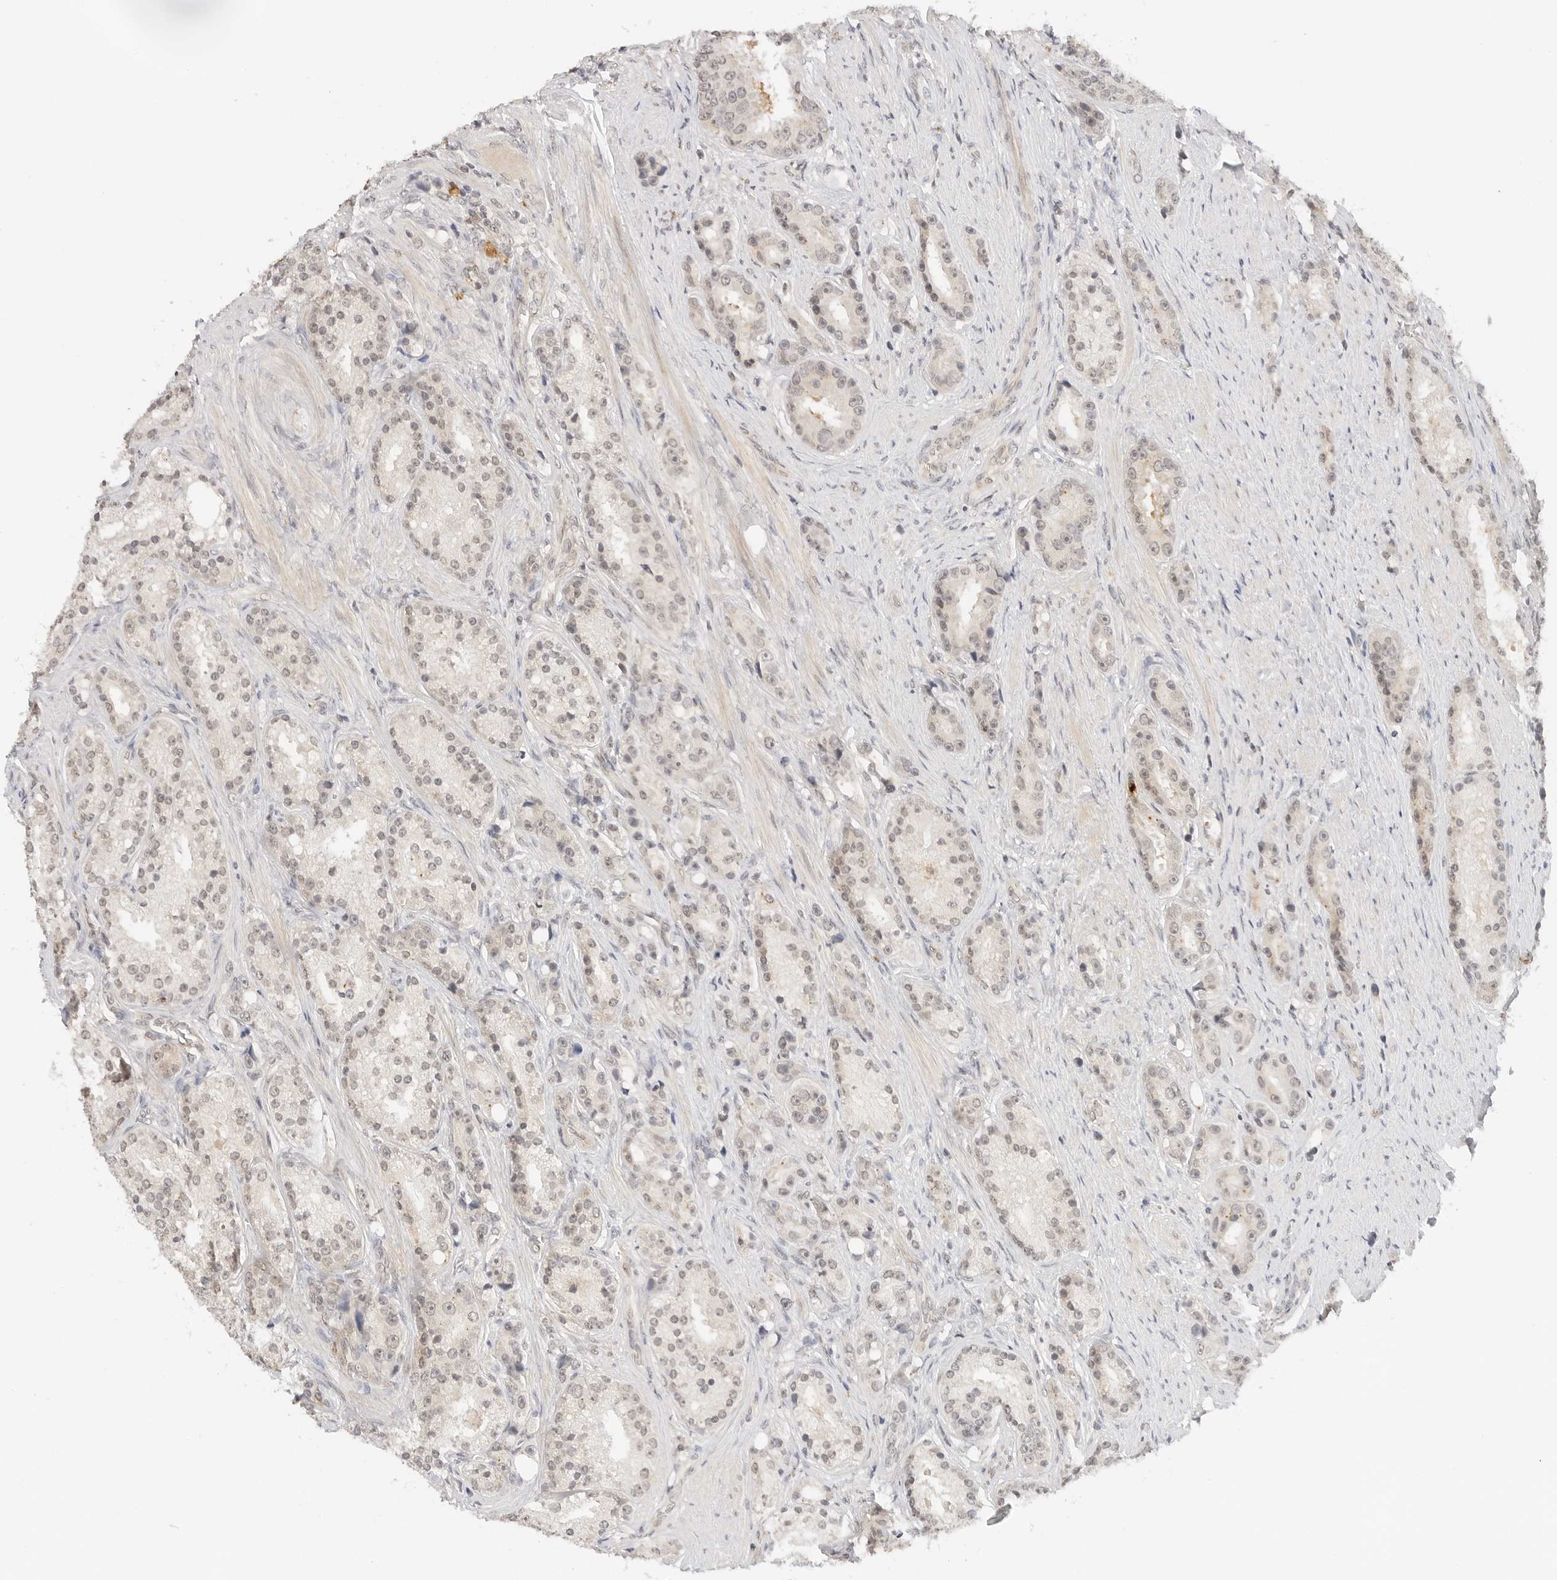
{"staining": {"intensity": "weak", "quantity": ">75%", "location": "nuclear"}, "tissue": "prostate cancer", "cell_type": "Tumor cells", "image_type": "cancer", "snomed": [{"axis": "morphology", "description": "Adenocarcinoma, High grade"}, {"axis": "topography", "description": "Prostate"}], "caption": "Prostate high-grade adenocarcinoma was stained to show a protein in brown. There is low levels of weak nuclear expression in about >75% of tumor cells.", "gene": "GPR34", "patient": {"sex": "male", "age": 60}}